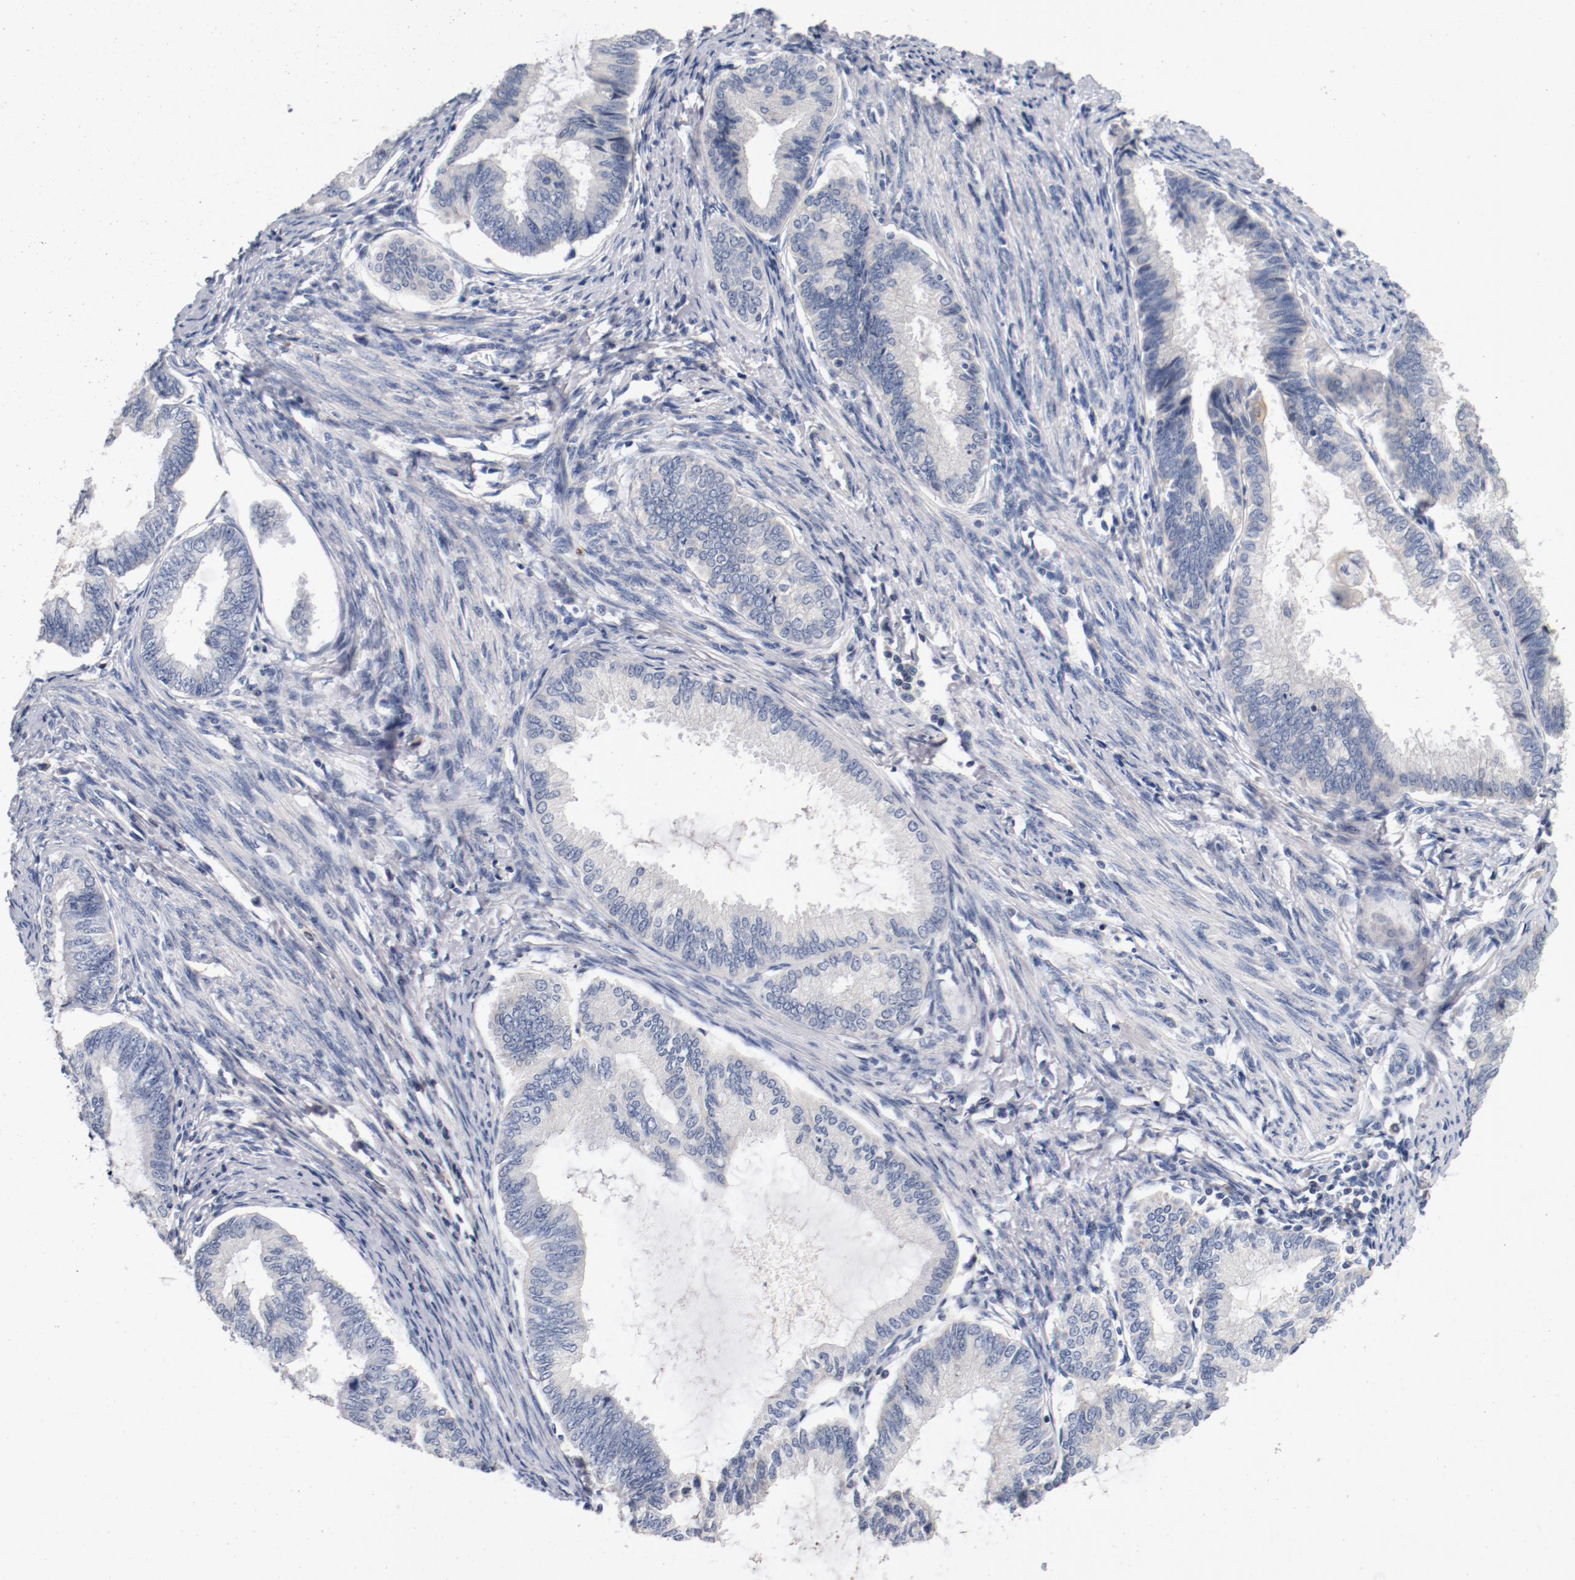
{"staining": {"intensity": "negative", "quantity": "none", "location": "none"}, "tissue": "endometrial cancer", "cell_type": "Tumor cells", "image_type": "cancer", "snomed": [{"axis": "morphology", "description": "Adenocarcinoma, NOS"}, {"axis": "topography", "description": "Endometrium"}], "caption": "Tumor cells show no significant protein positivity in endometrial cancer (adenocarcinoma).", "gene": "PIM1", "patient": {"sex": "female", "age": 86}}